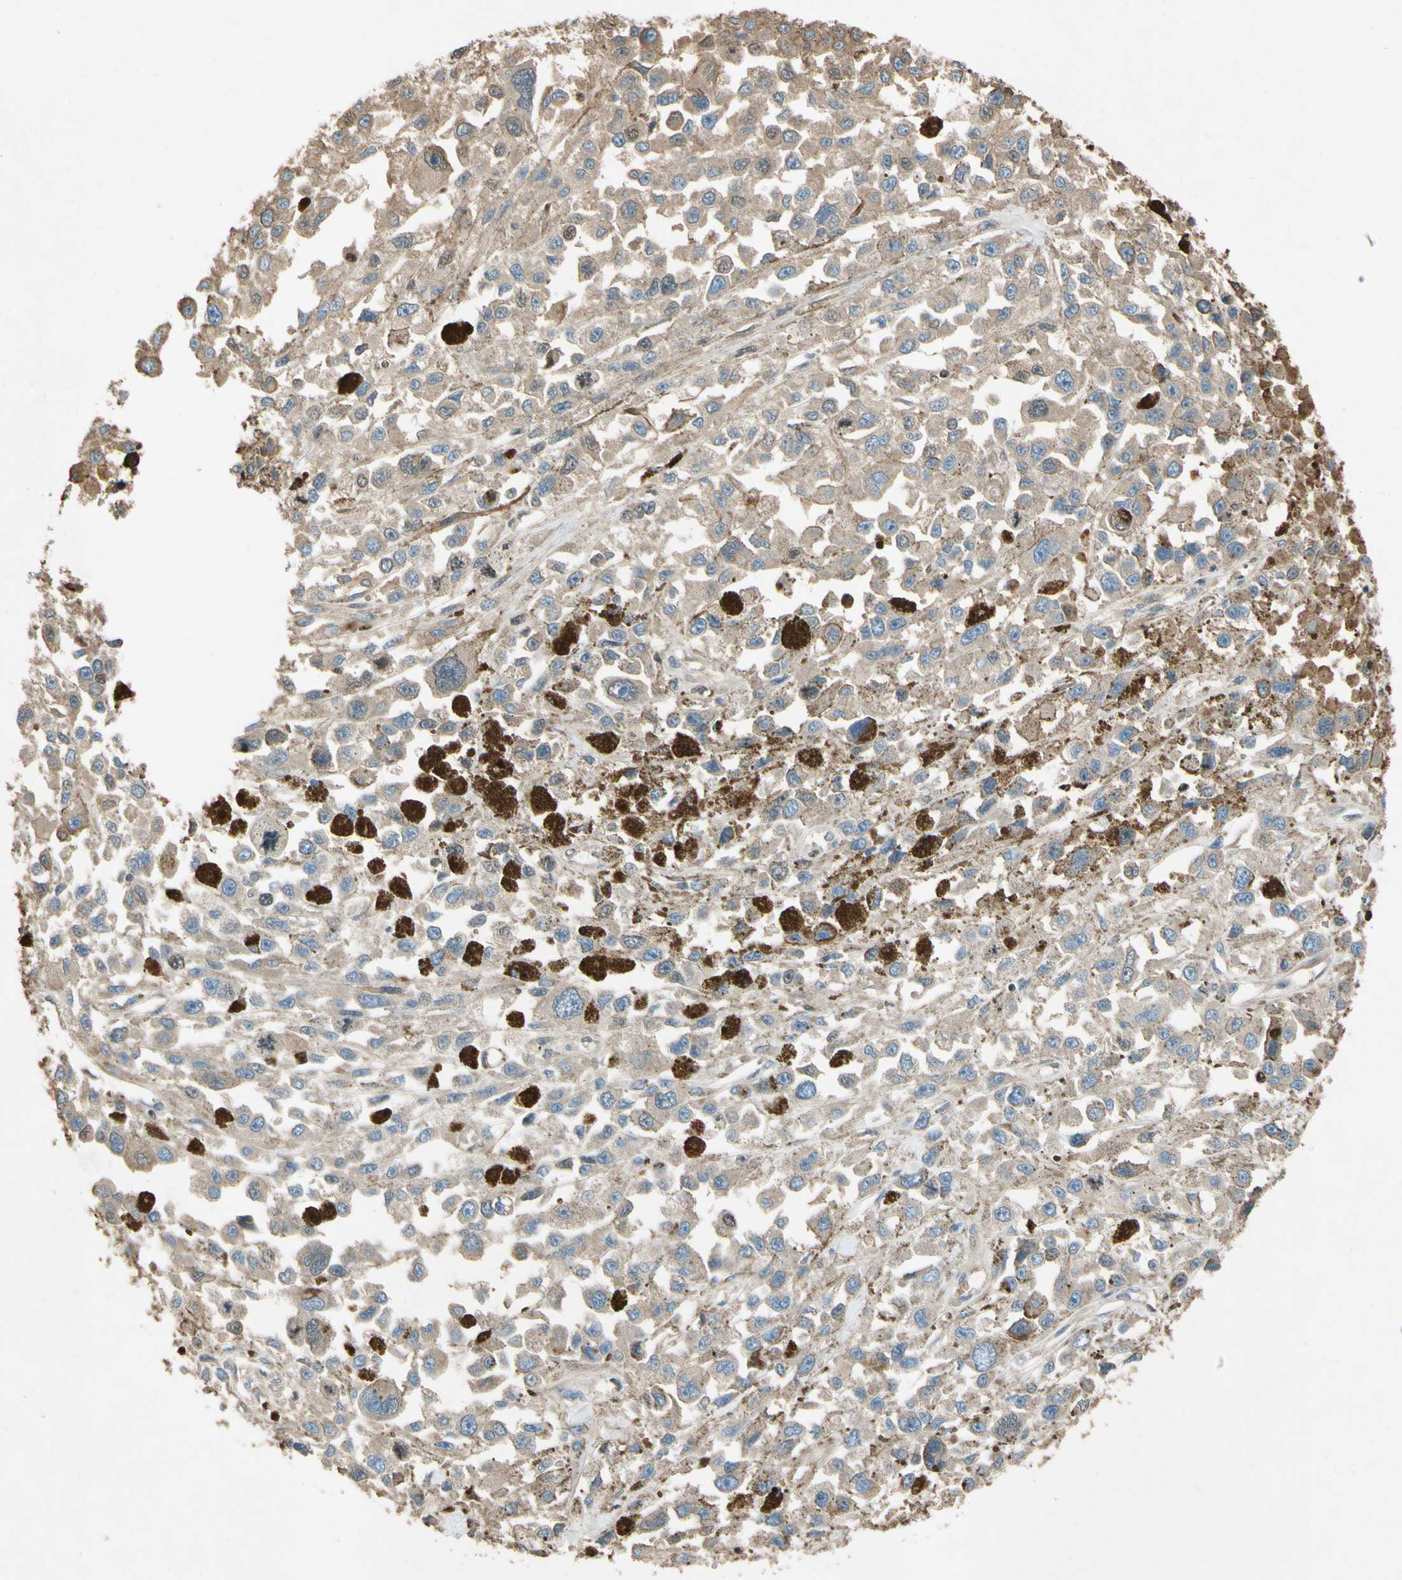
{"staining": {"intensity": "weak", "quantity": ">75%", "location": "cytoplasmic/membranous"}, "tissue": "melanoma", "cell_type": "Tumor cells", "image_type": "cancer", "snomed": [{"axis": "morphology", "description": "Malignant melanoma, Metastatic site"}, {"axis": "topography", "description": "Lymph node"}], "caption": "Protein staining displays weak cytoplasmic/membranous positivity in about >75% of tumor cells in malignant melanoma (metastatic site).", "gene": "TIMP2", "patient": {"sex": "male", "age": 59}}